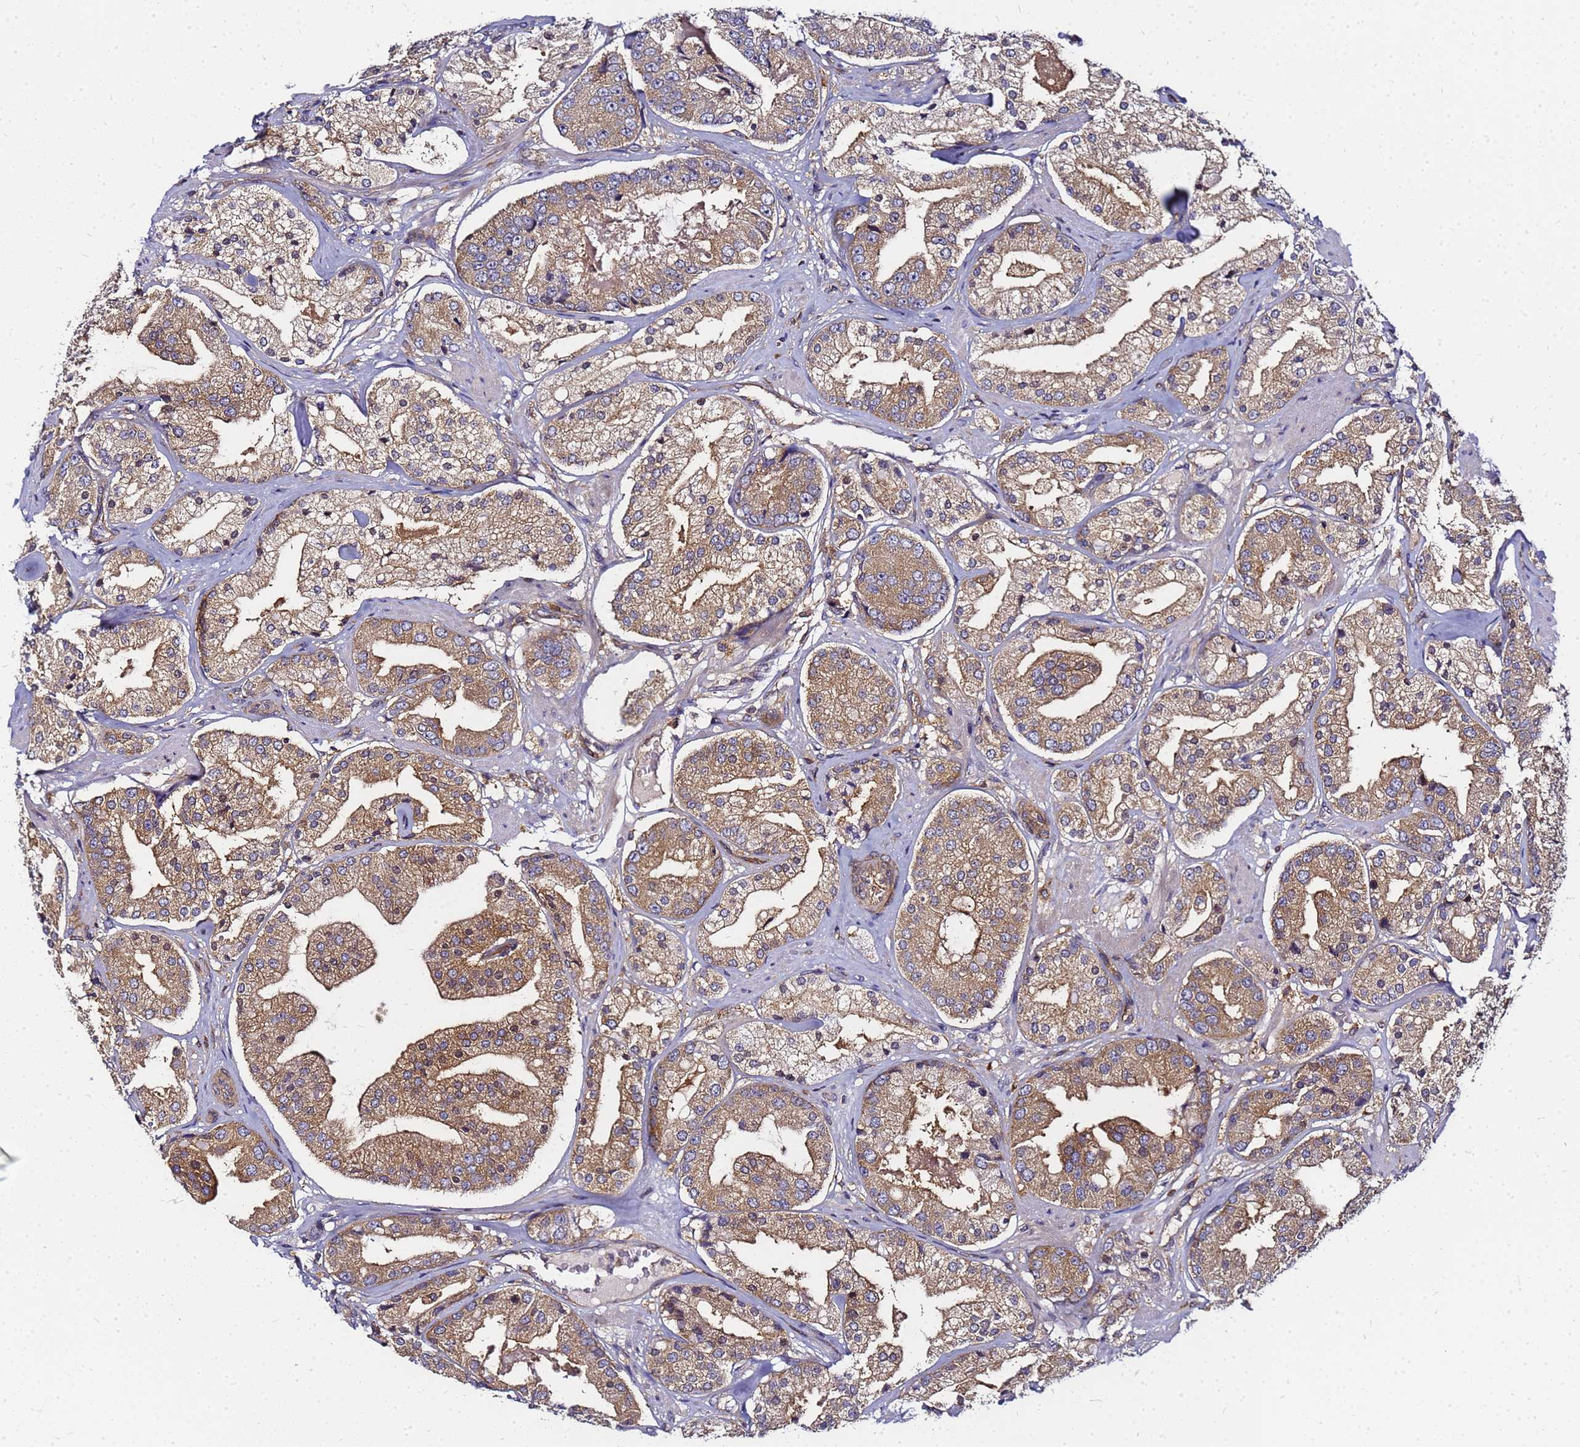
{"staining": {"intensity": "moderate", "quantity": ">75%", "location": "cytoplasmic/membranous"}, "tissue": "prostate cancer", "cell_type": "Tumor cells", "image_type": "cancer", "snomed": [{"axis": "morphology", "description": "Adenocarcinoma, High grade"}, {"axis": "topography", "description": "Prostate"}], "caption": "This is an image of immunohistochemistry staining of prostate cancer, which shows moderate staining in the cytoplasmic/membranous of tumor cells.", "gene": "CHM", "patient": {"sex": "male", "age": 63}}